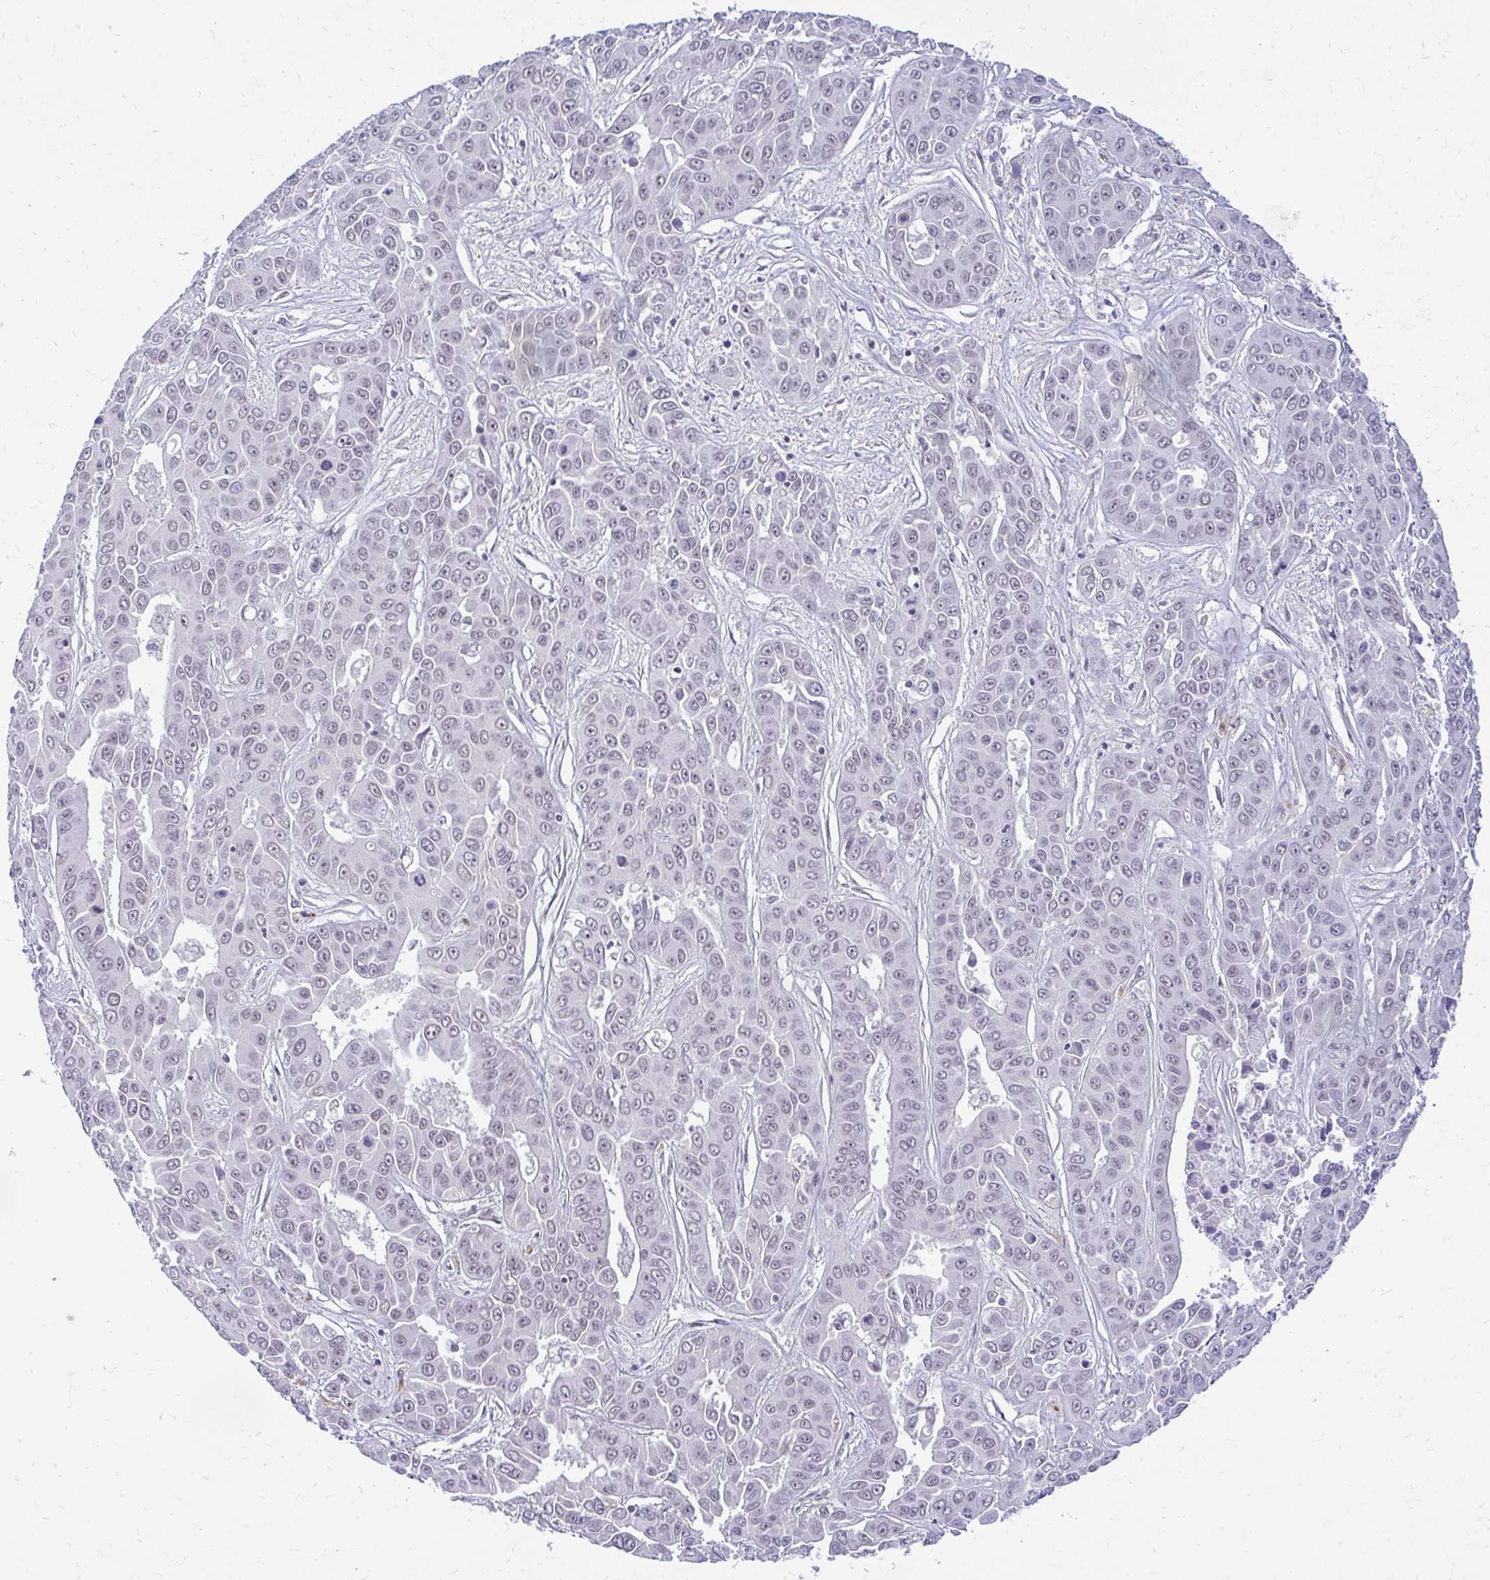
{"staining": {"intensity": "negative", "quantity": "none", "location": "none"}, "tissue": "liver cancer", "cell_type": "Tumor cells", "image_type": "cancer", "snomed": [{"axis": "morphology", "description": "Cholangiocarcinoma"}, {"axis": "topography", "description": "Liver"}], "caption": "Immunohistochemistry micrograph of neoplastic tissue: human liver cancer stained with DAB (3,3'-diaminobenzidine) exhibits no significant protein staining in tumor cells.", "gene": "TEX33", "patient": {"sex": "female", "age": 52}}